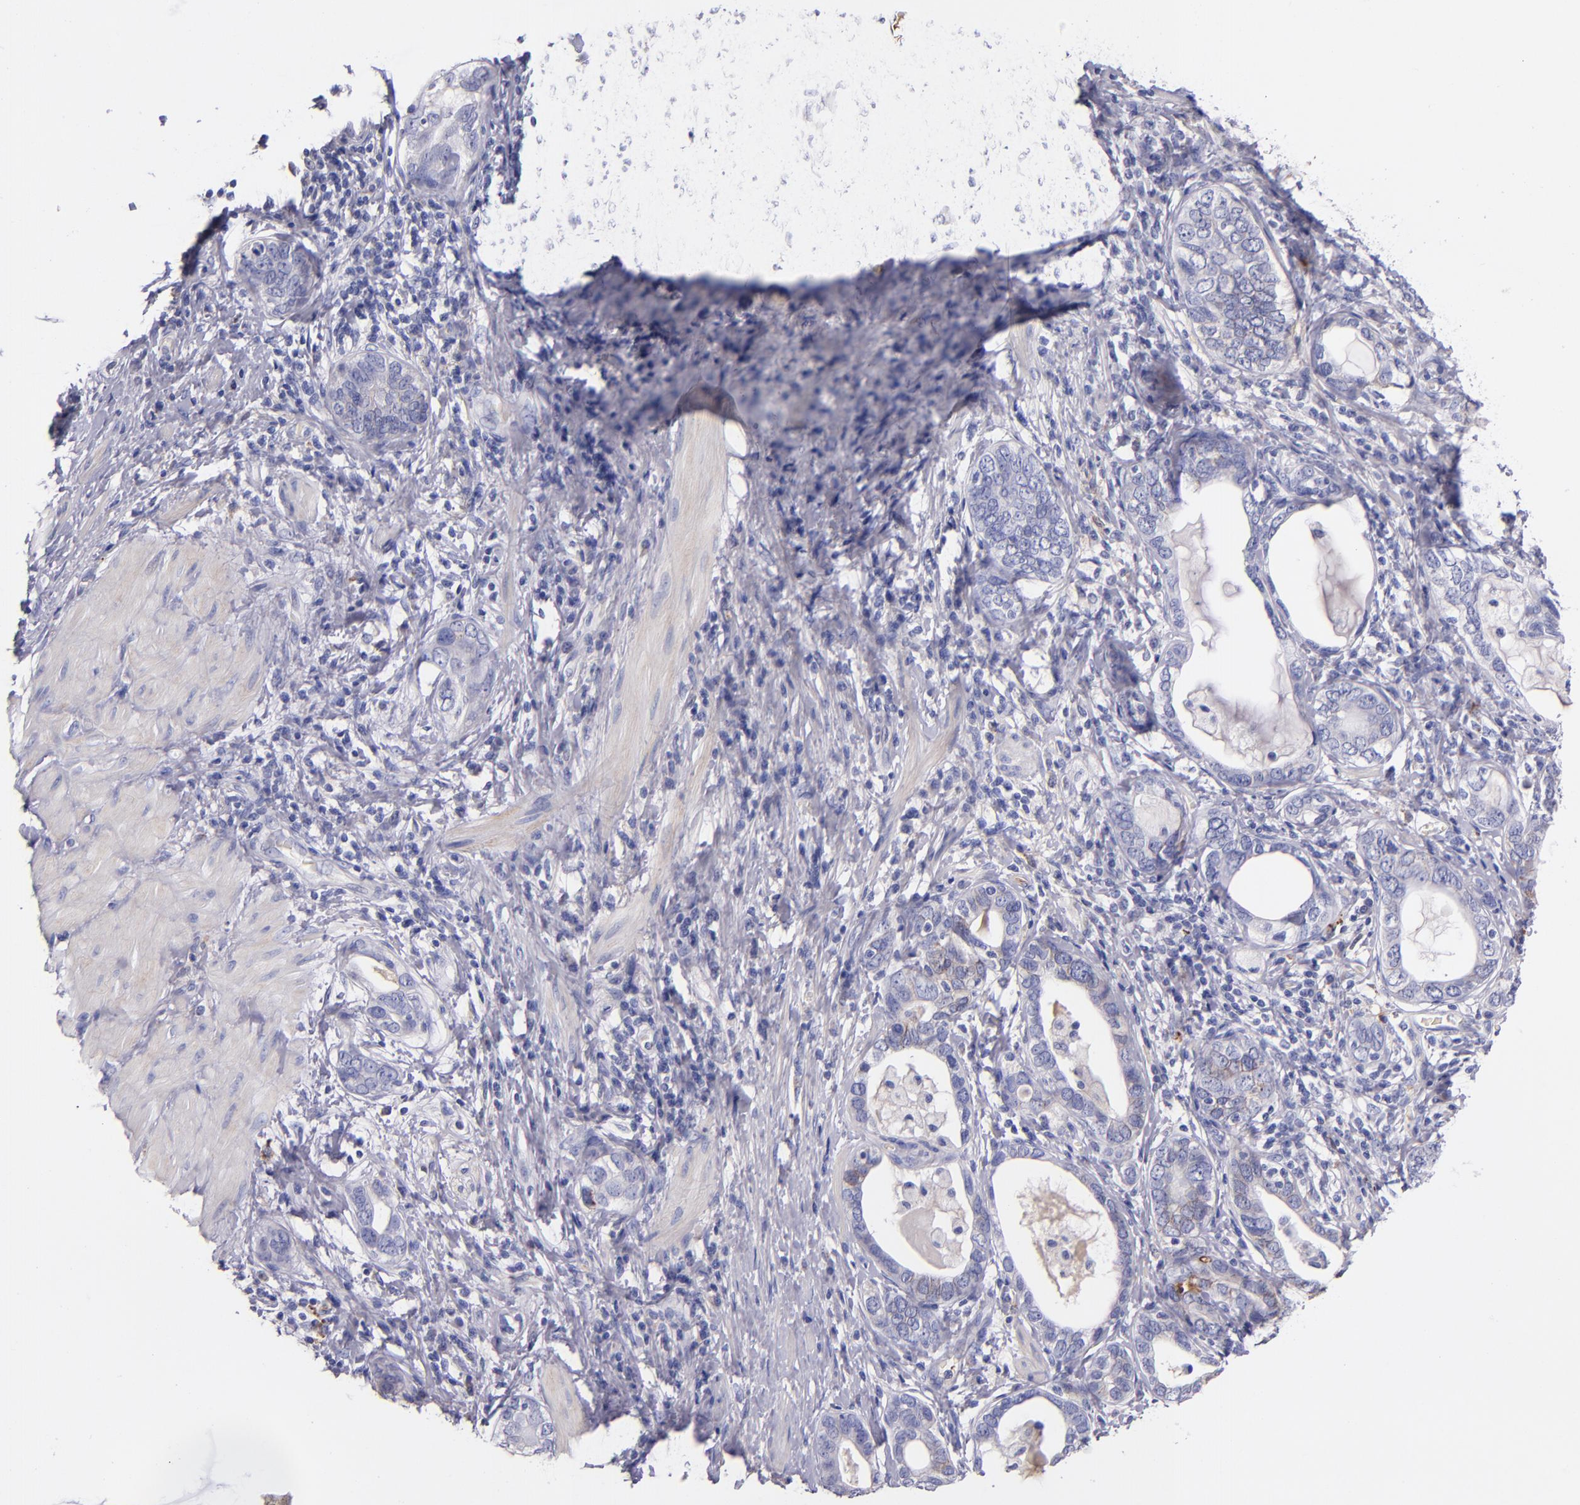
{"staining": {"intensity": "negative", "quantity": "none", "location": "none"}, "tissue": "stomach cancer", "cell_type": "Tumor cells", "image_type": "cancer", "snomed": [{"axis": "morphology", "description": "Adenocarcinoma, NOS"}, {"axis": "topography", "description": "Stomach, lower"}], "caption": "There is no significant expression in tumor cells of stomach adenocarcinoma.", "gene": "KNG1", "patient": {"sex": "female", "age": 93}}